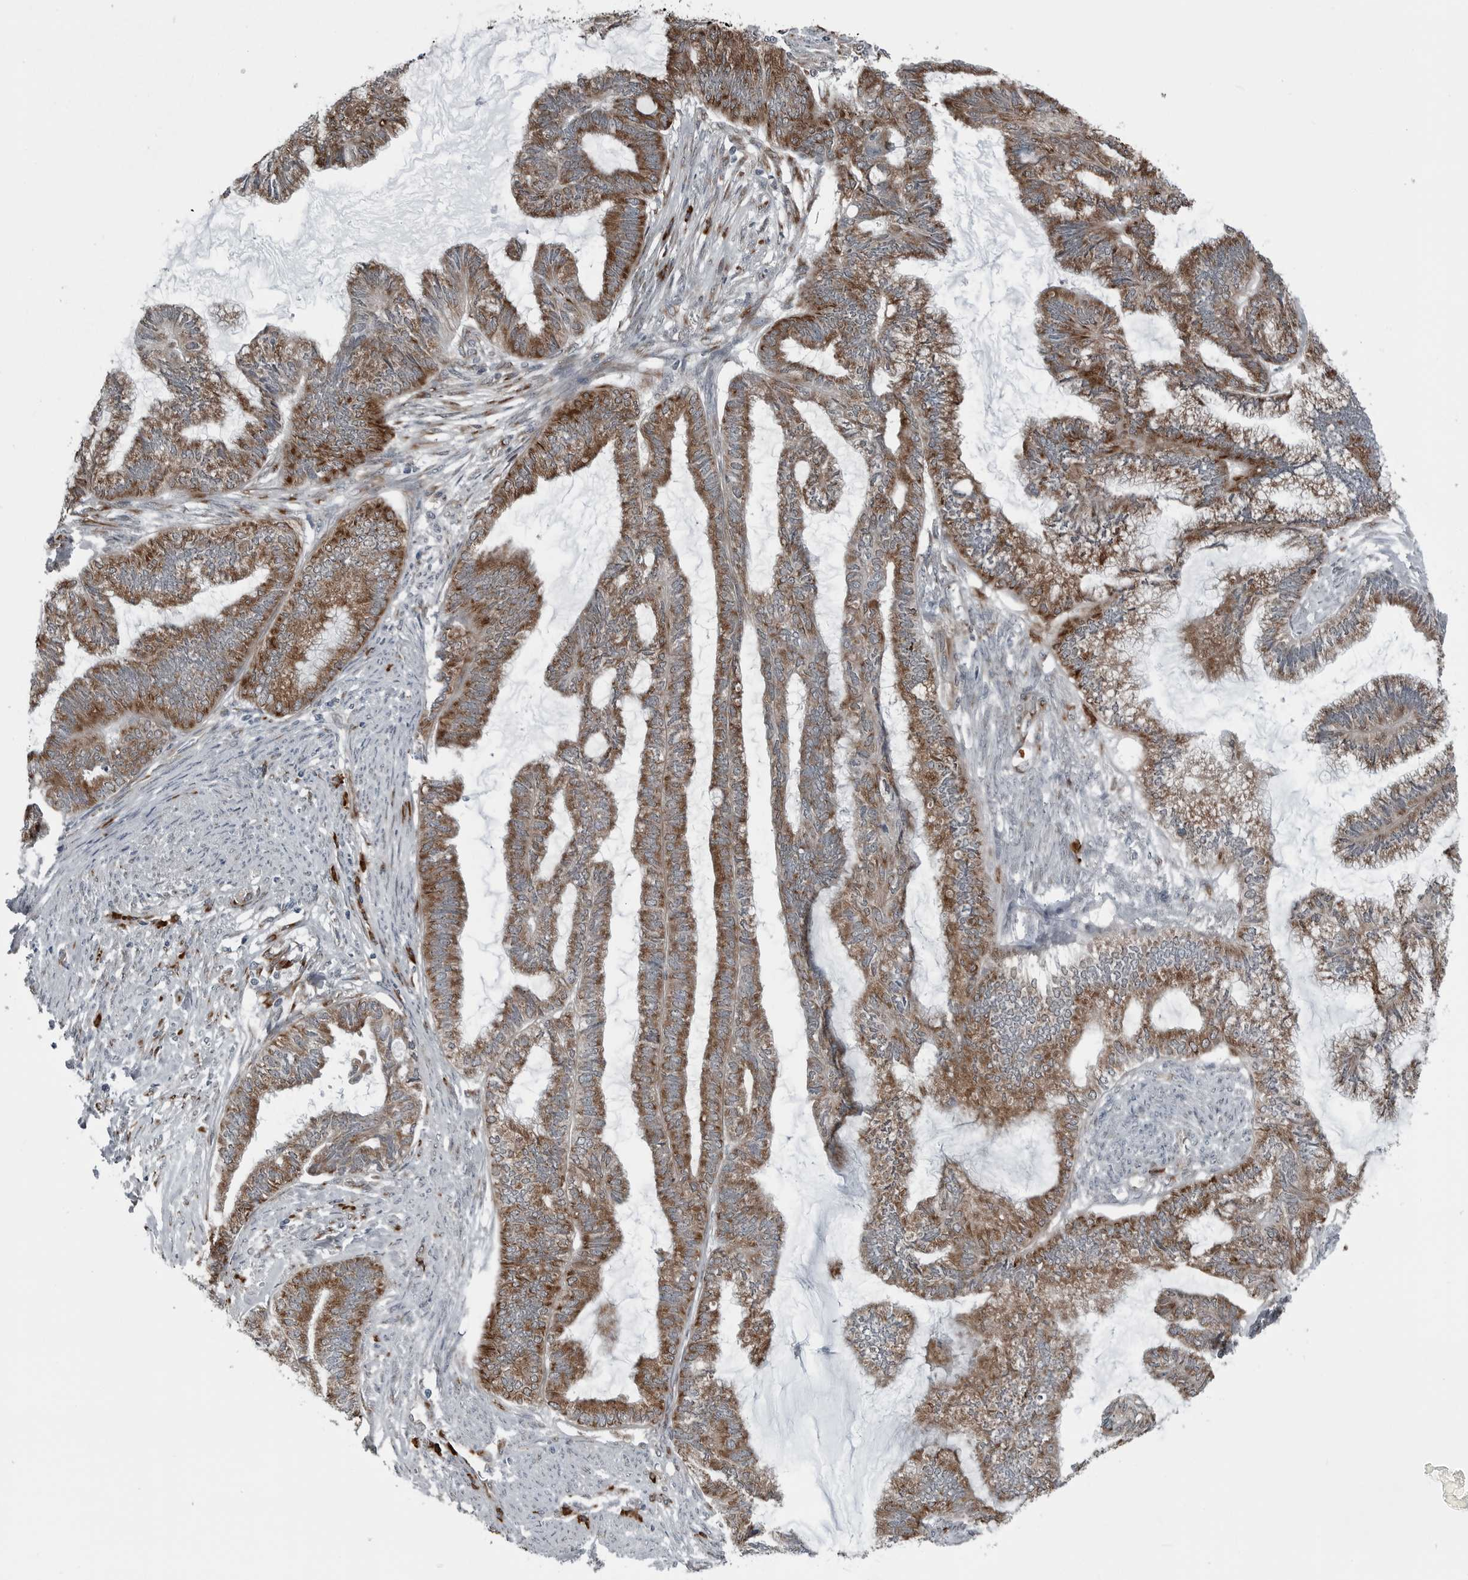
{"staining": {"intensity": "moderate", "quantity": ">75%", "location": "cytoplasmic/membranous"}, "tissue": "endometrial cancer", "cell_type": "Tumor cells", "image_type": "cancer", "snomed": [{"axis": "morphology", "description": "Adenocarcinoma, NOS"}, {"axis": "topography", "description": "Endometrium"}], "caption": "Immunohistochemical staining of human endometrial cancer (adenocarcinoma) shows medium levels of moderate cytoplasmic/membranous staining in approximately >75% of tumor cells.", "gene": "CEP85", "patient": {"sex": "female", "age": 86}}